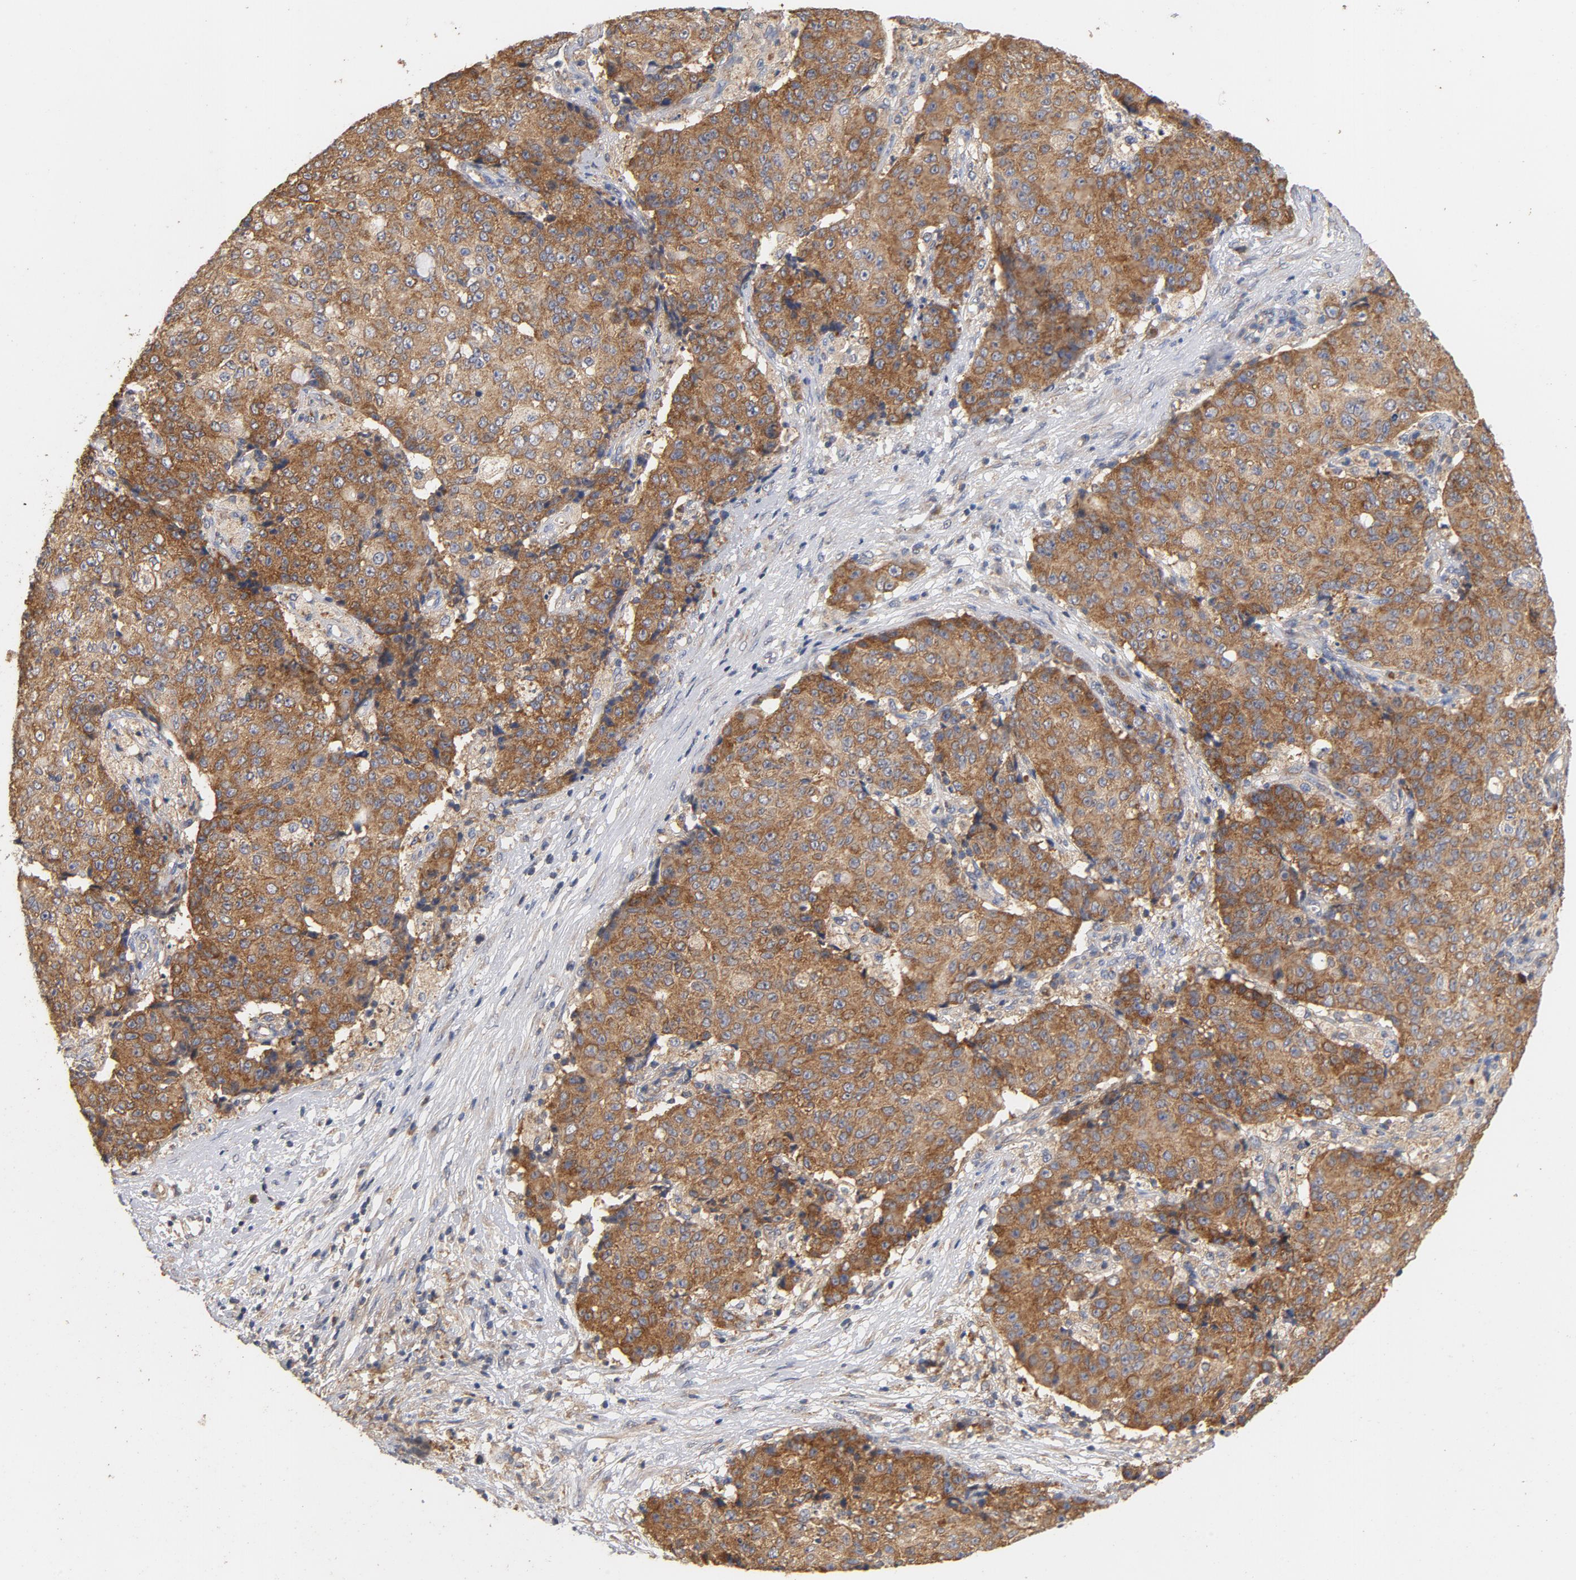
{"staining": {"intensity": "moderate", "quantity": ">75%", "location": "cytoplasmic/membranous"}, "tissue": "ovarian cancer", "cell_type": "Tumor cells", "image_type": "cancer", "snomed": [{"axis": "morphology", "description": "Carcinoma, endometroid"}, {"axis": "topography", "description": "Ovary"}], "caption": "Tumor cells demonstrate medium levels of moderate cytoplasmic/membranous expression in about >75% of cells in human ovarian cancer (endometroid carcinoma). The staining was performed using DAB (3,3'-diaminobenzidine), with brown indicating positive protein expression. Nuclei are stained blue with hematoxylin.", "gene": "DDX6", "patient": {"sex": "female", "age": 42}}